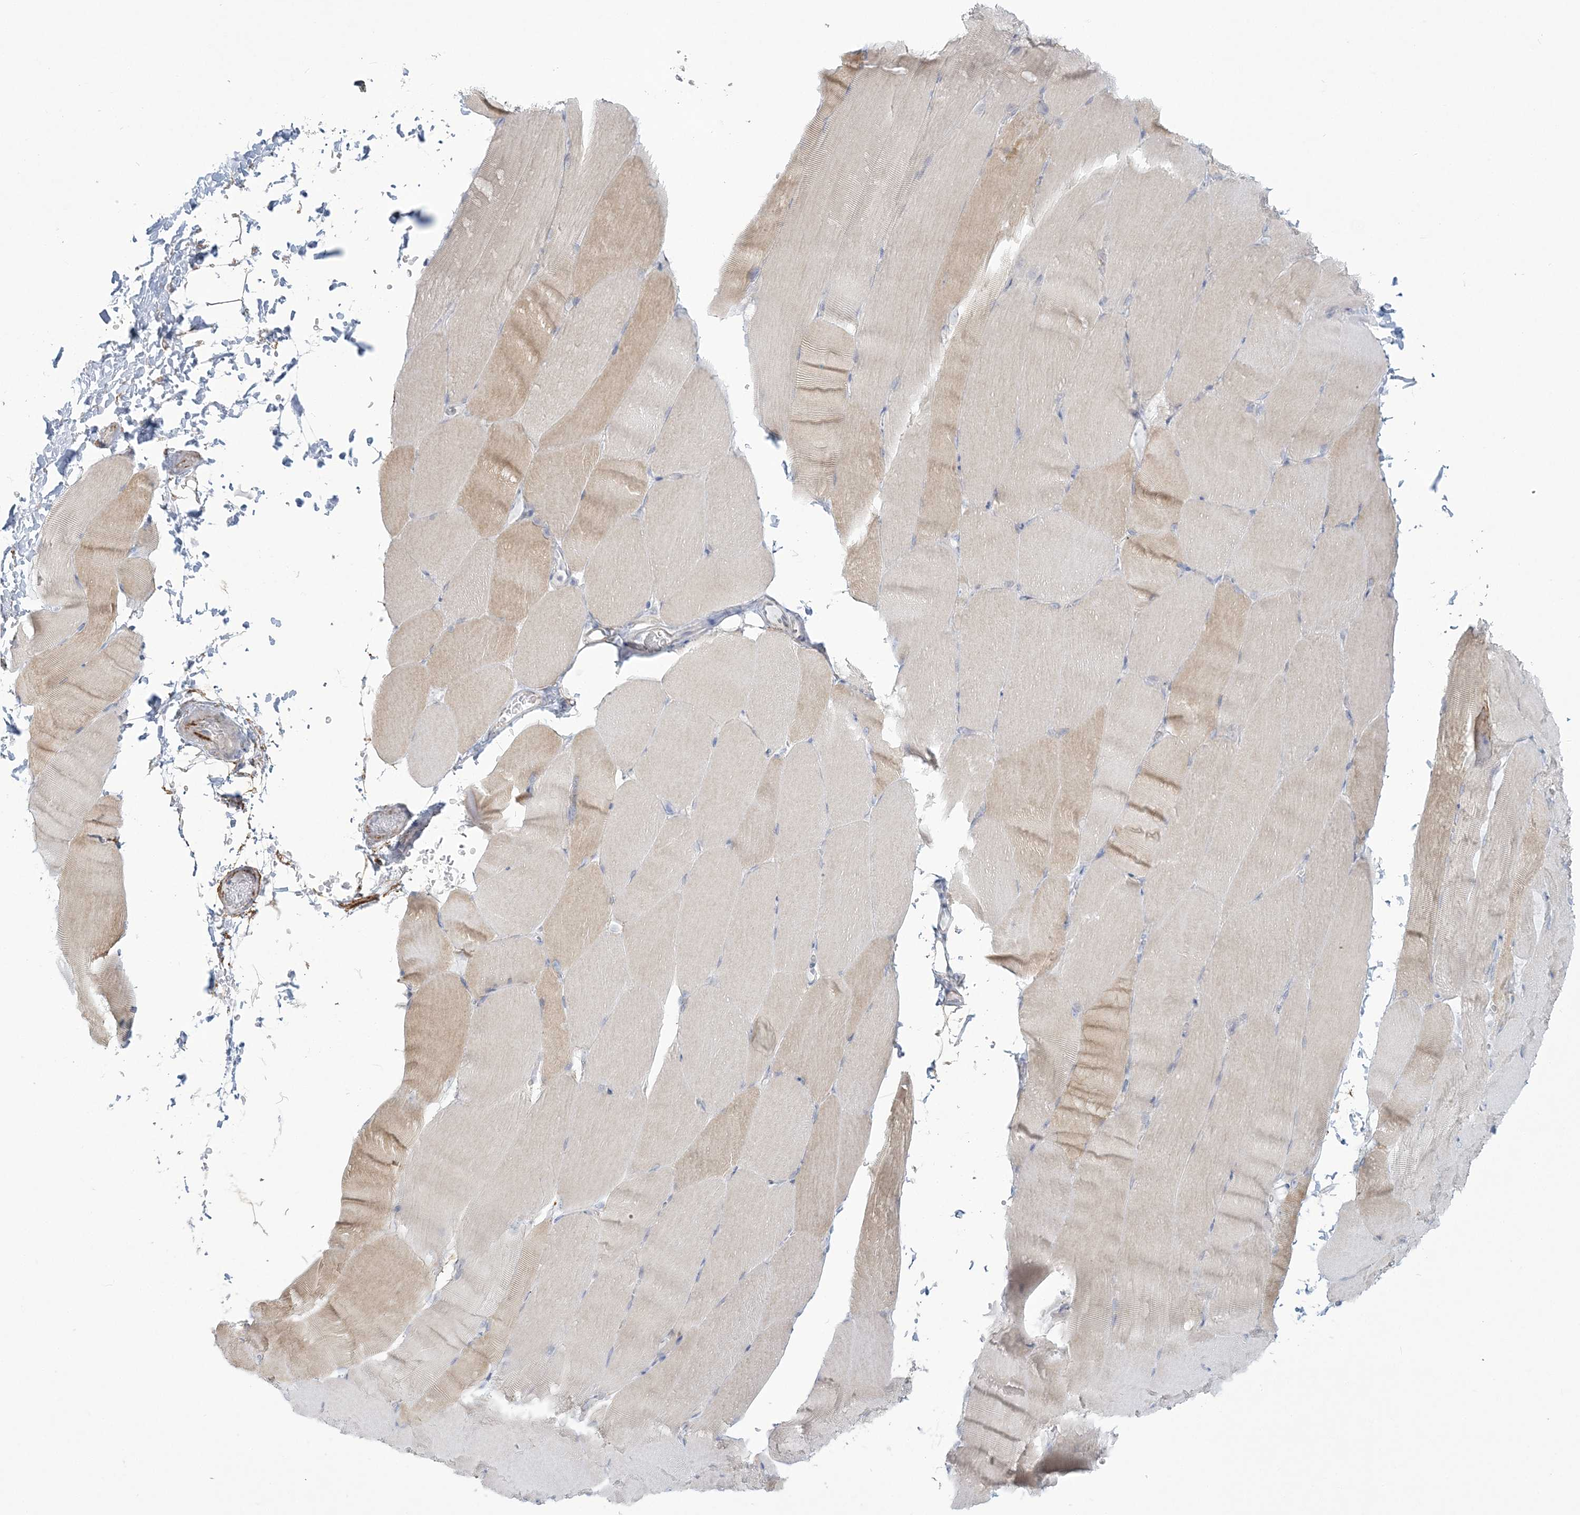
{"staining": {"intensity": "weak", "quantity": "25%-75%", "location": "cytoplasmic/membranous"}, "tissue": "skeletal muscle", "cell_type": "Myocytes", "image_type": "normal", "snomed": [{"axis": "morphology", "description": "Normal tissue, NOS"}, {"axis": "topography", "description": "Skeletal muscle"}, {"axis": "topography", "description": "Parathyroid gland"}], "caption": "A micrograph of skeletal muscle stained for a protein exhibits weak cytoplasmic/membranous brown staining in myocytes.", "gene": "ENSG00000288637", "patient": {"sex": "female", "age": 37}}